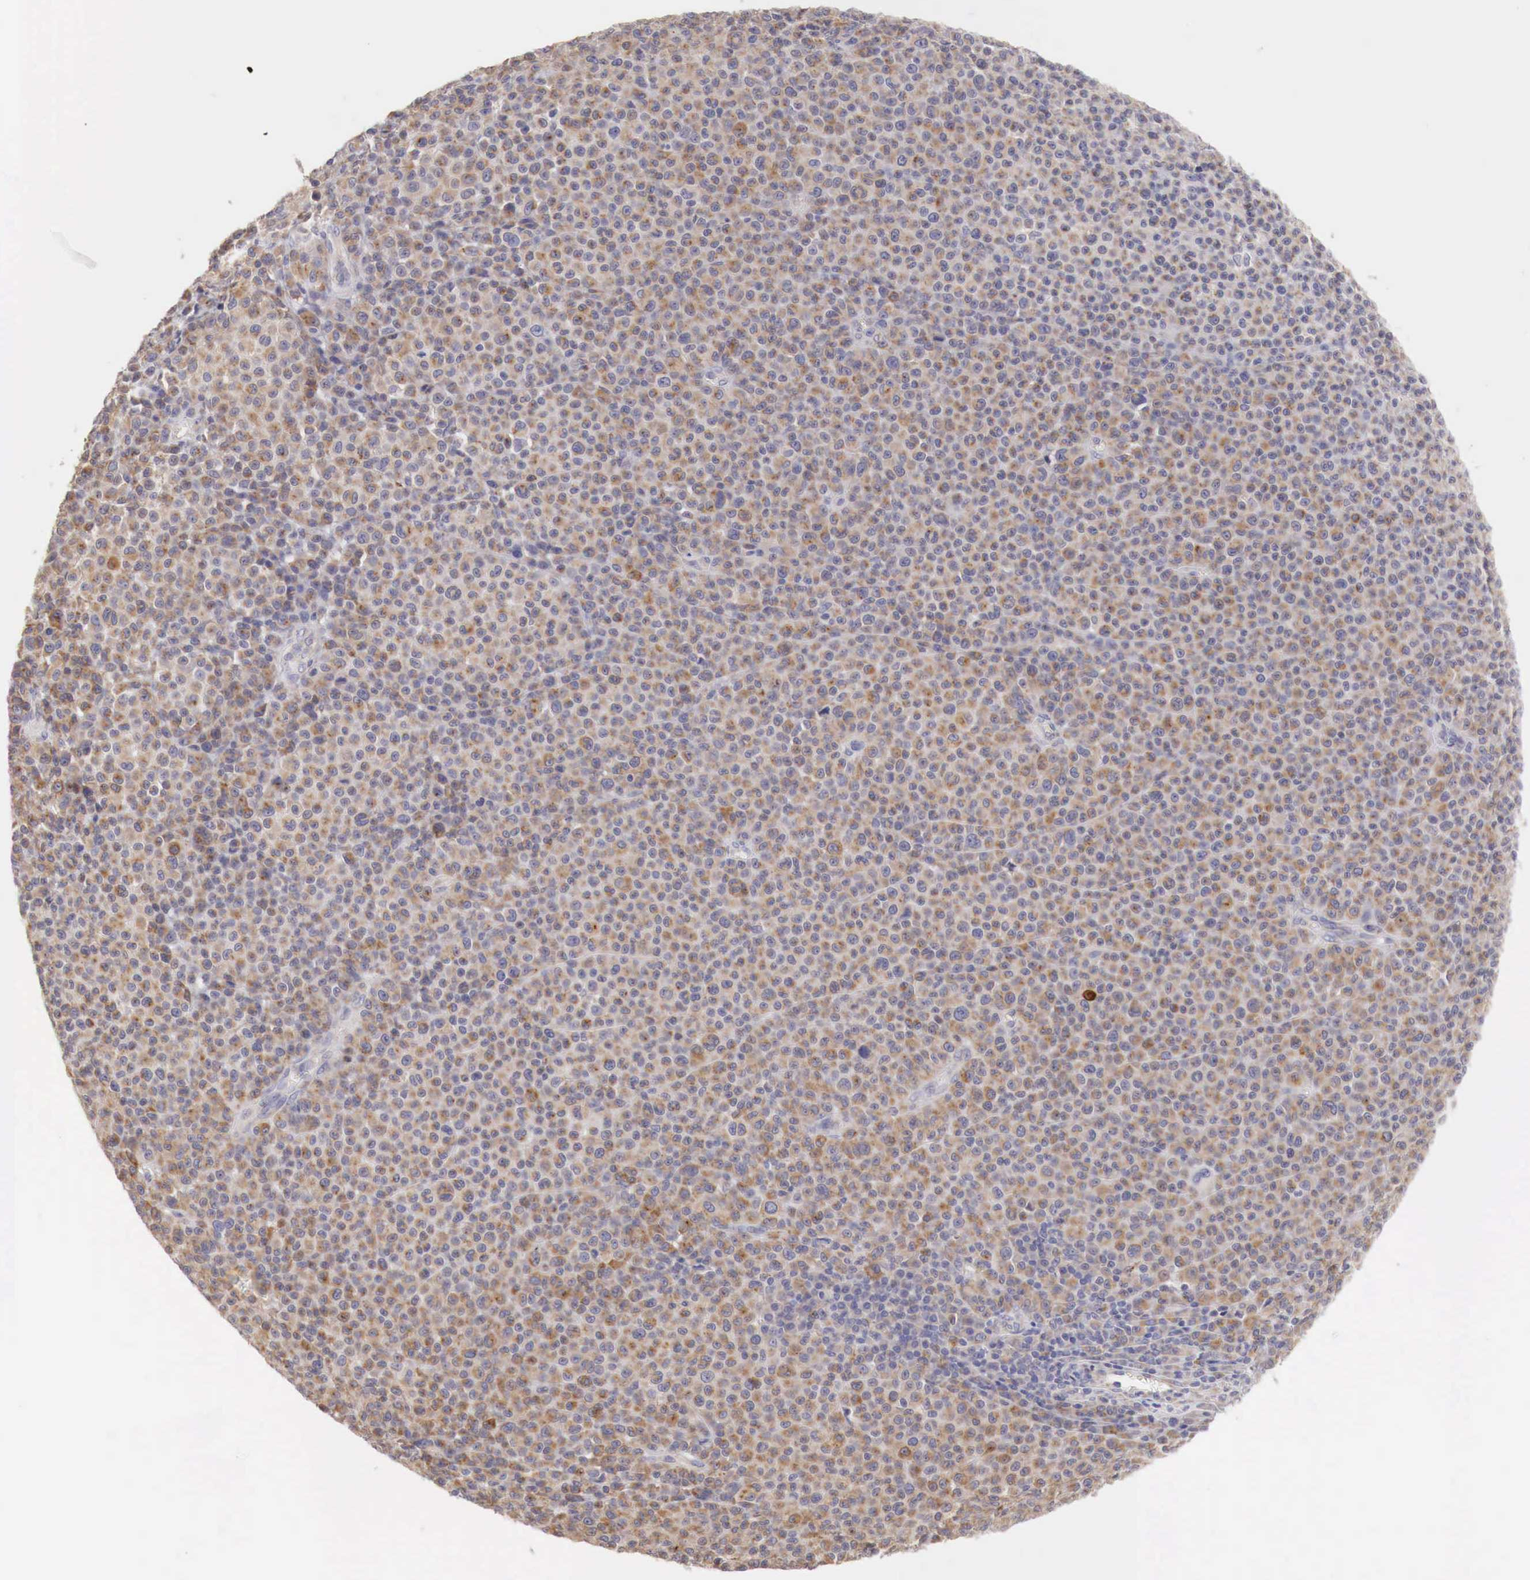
{"staining": {"intensity": "weak", "quantity": "25%-75%", "location": "cytoplasmic/membranous"}, "tissue": "melanoma", "cell_type": "Tumor cells", "image_type": "cancer", "snomed": [{"axis": "morphology", "description": "Malignant melanoma, Metastatic site"}, {"axis": "topography", "description": "Skin"}], "caption": "Protein analysis of malignant melanoma (metastatic site) tissue exhibits weak cytoplasmic/membranous positivity in approximately 25%-75% of tumor cells.", "gene": "NSDHL", "patient": {"sex": "male", "age": 32}}